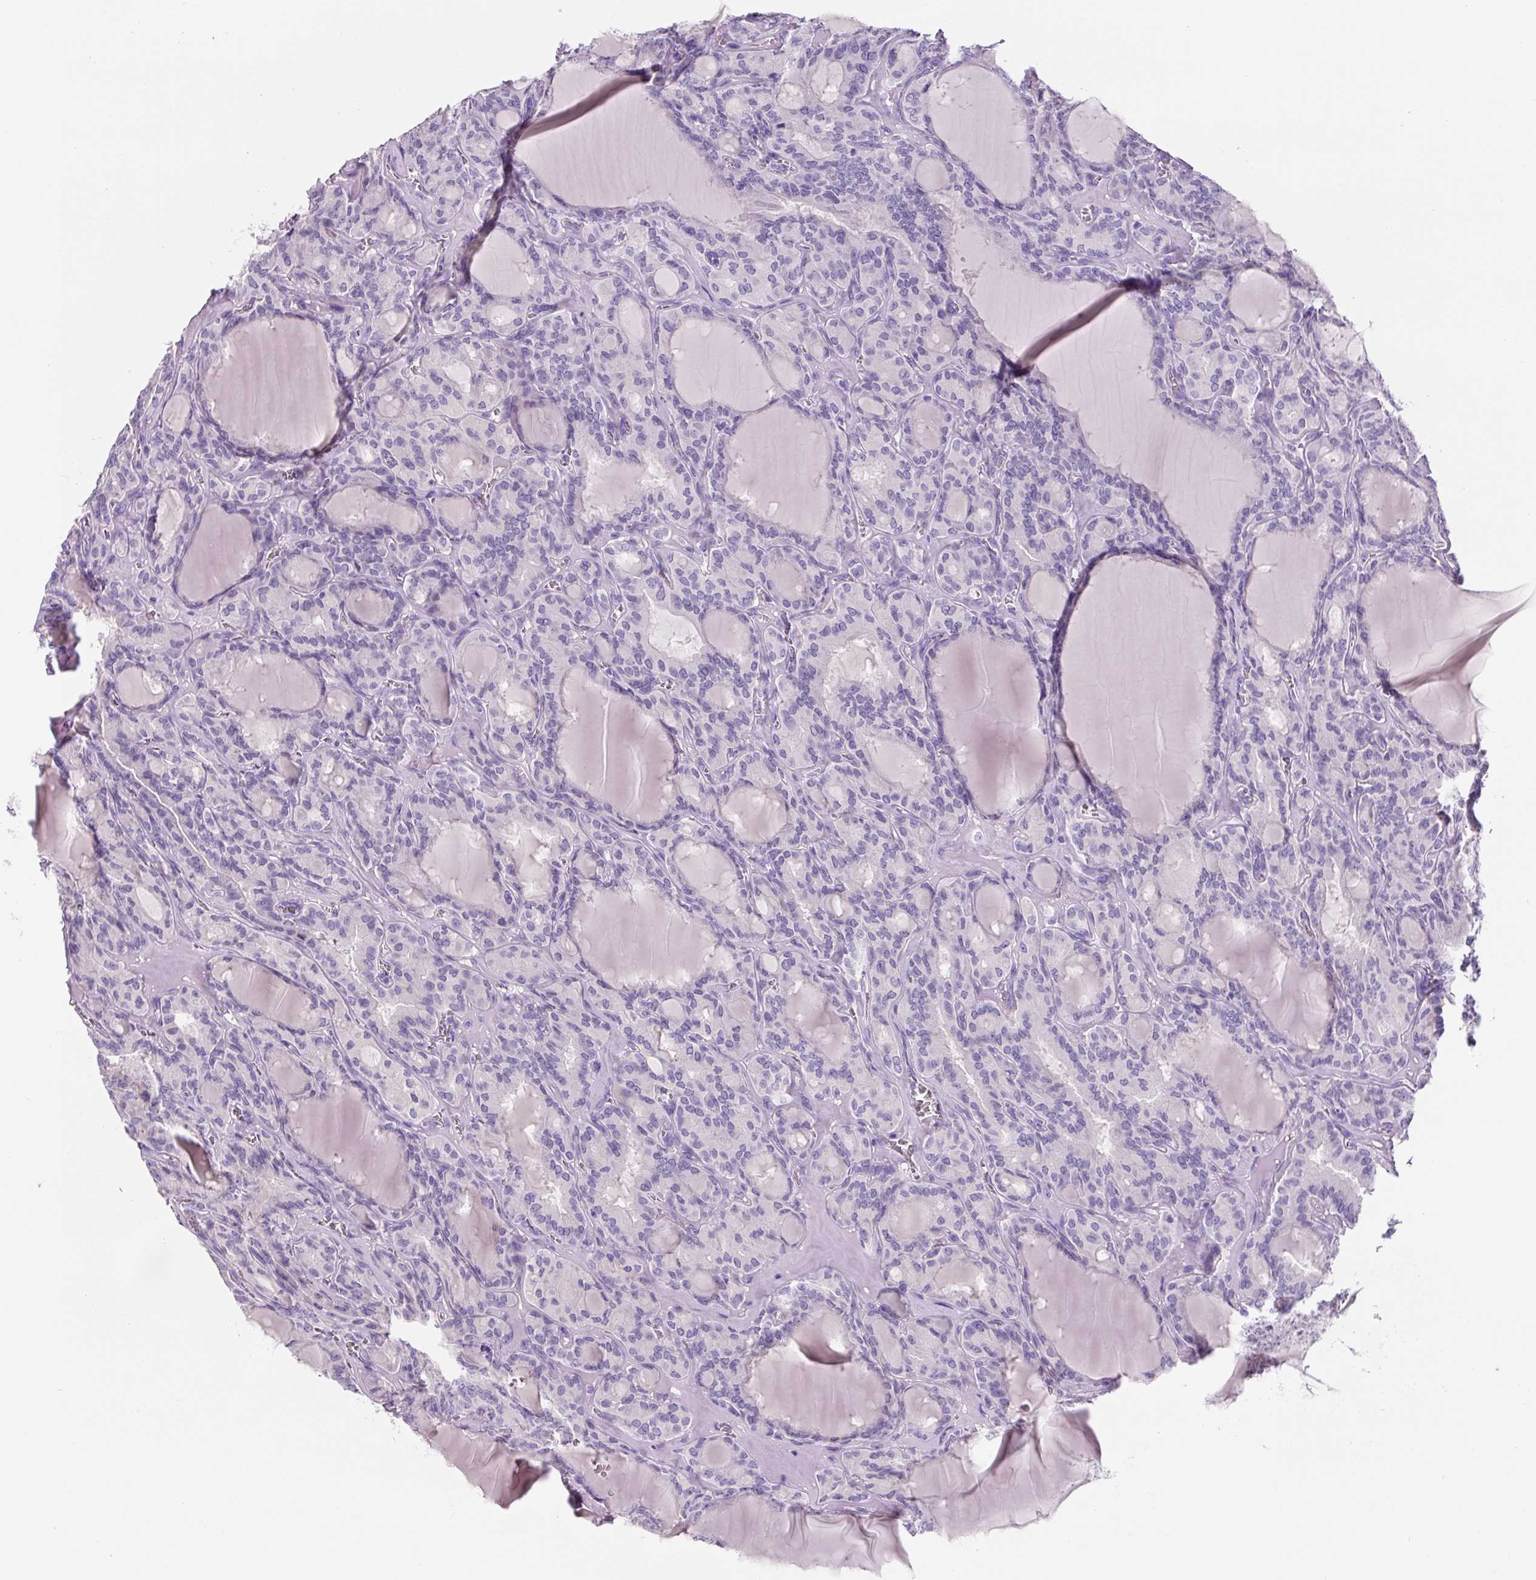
{"staining": {"intensity": "negative", "quantity": "none", "location": "none"}, "tissue": "thyroid cancer", "cell_type": "Tumor cells", "image_type": "cancer", "snomed": [{"axis": "morphology", "description": "Papillary adenocarcinoma, NOS"}, {"axis": "topography", "description": "Thyroid gland"}], "caption": "The IHC histopathology image has no significant positivity in tumor cells of thyroid cancer tissue.", "gene": "YIF1B", "patient": {"sex": "male", "age": 87}}